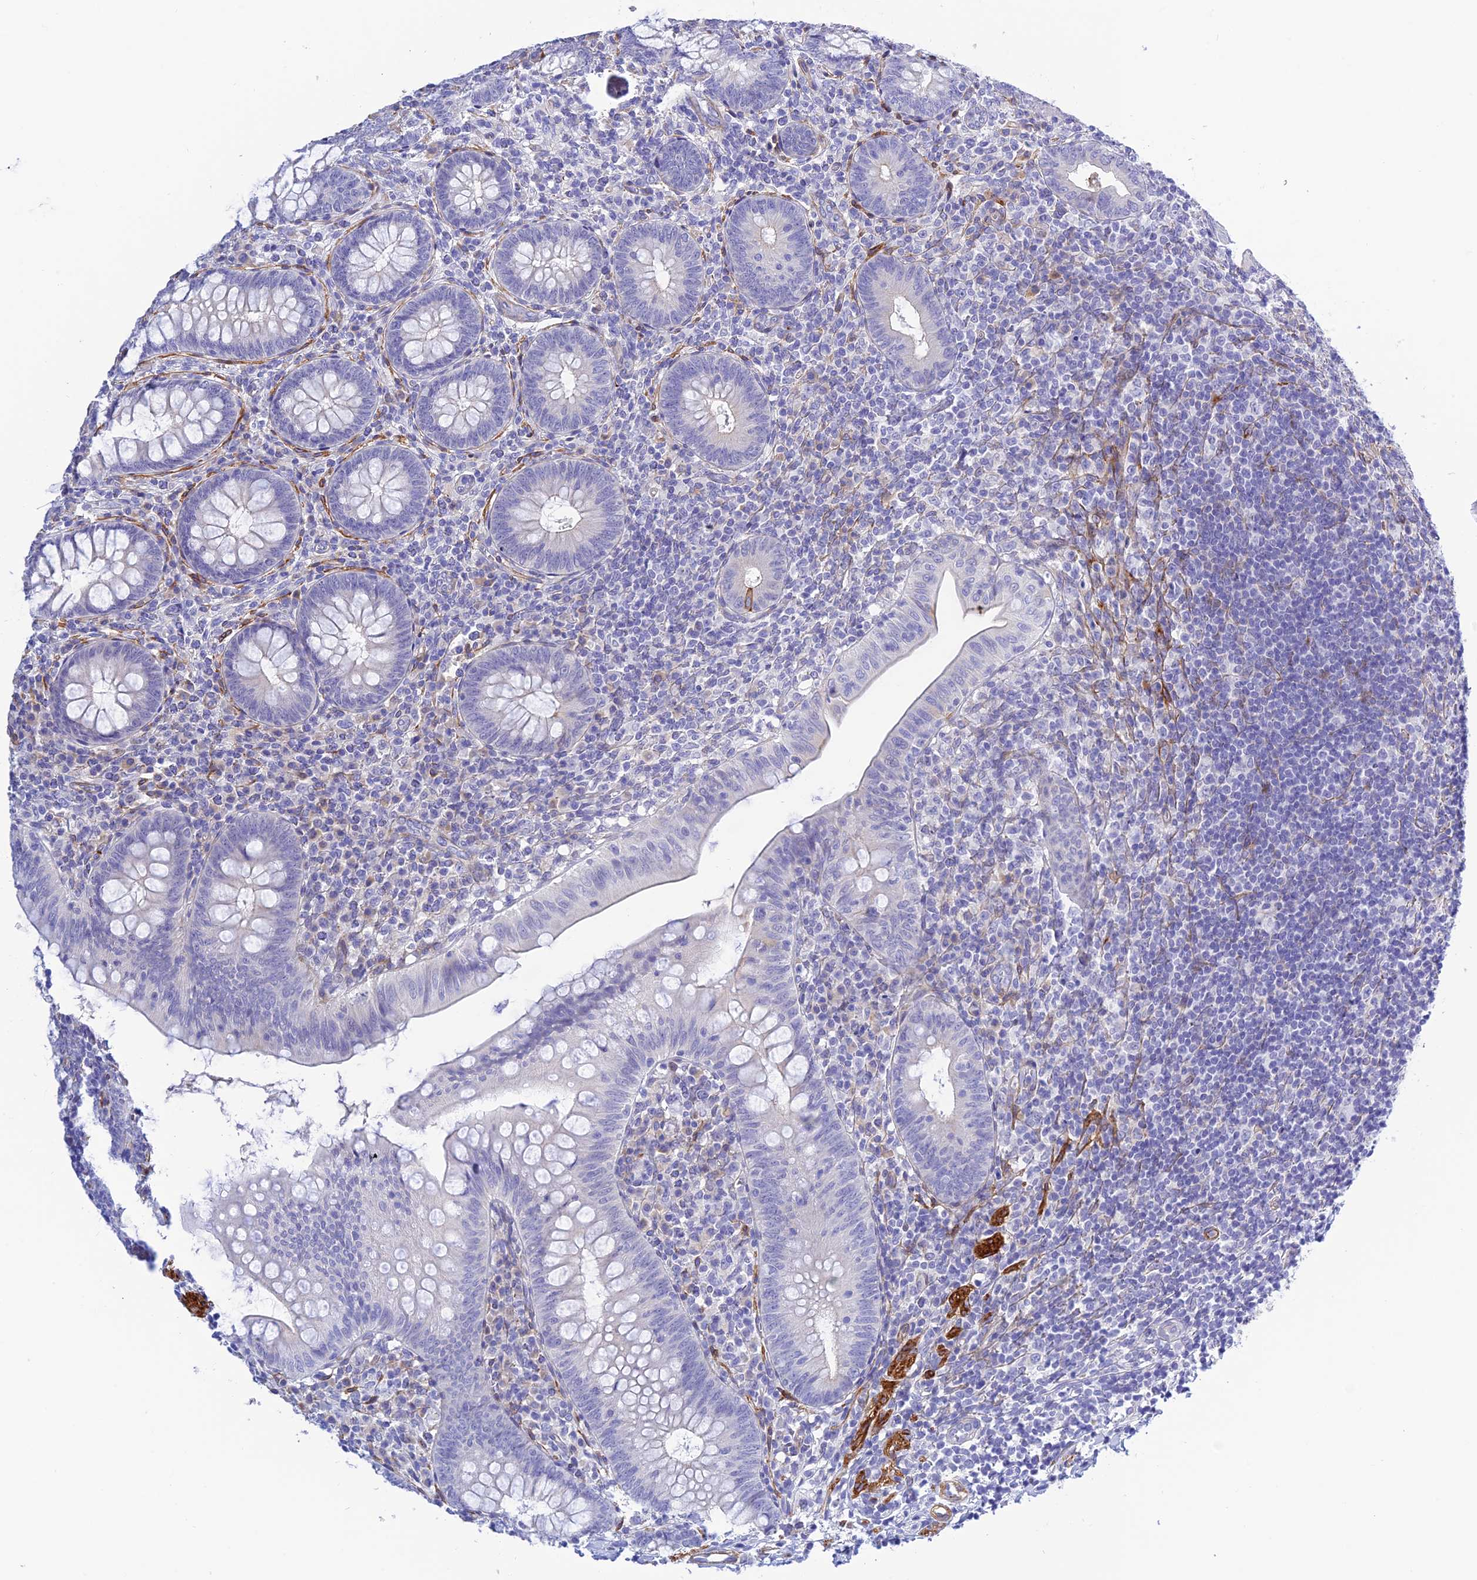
{"staining": {"intensity": "negative", "quantity": "none", "location": "none"}, "tissue": "appendix", "cell_type": "Glandular cells", "image_type": "normal", "snomed": [{"axis": "morphology", "description": "Normal tissue, NOS"}, {"axis": "topography", "description": "Appendix"}], "caption": "This is an IHC micrograph of benign human appendix. There is no expression in glandular cells.", "gene": "ZDHHC16", "patient": {"sex": "male", "age": 14}}